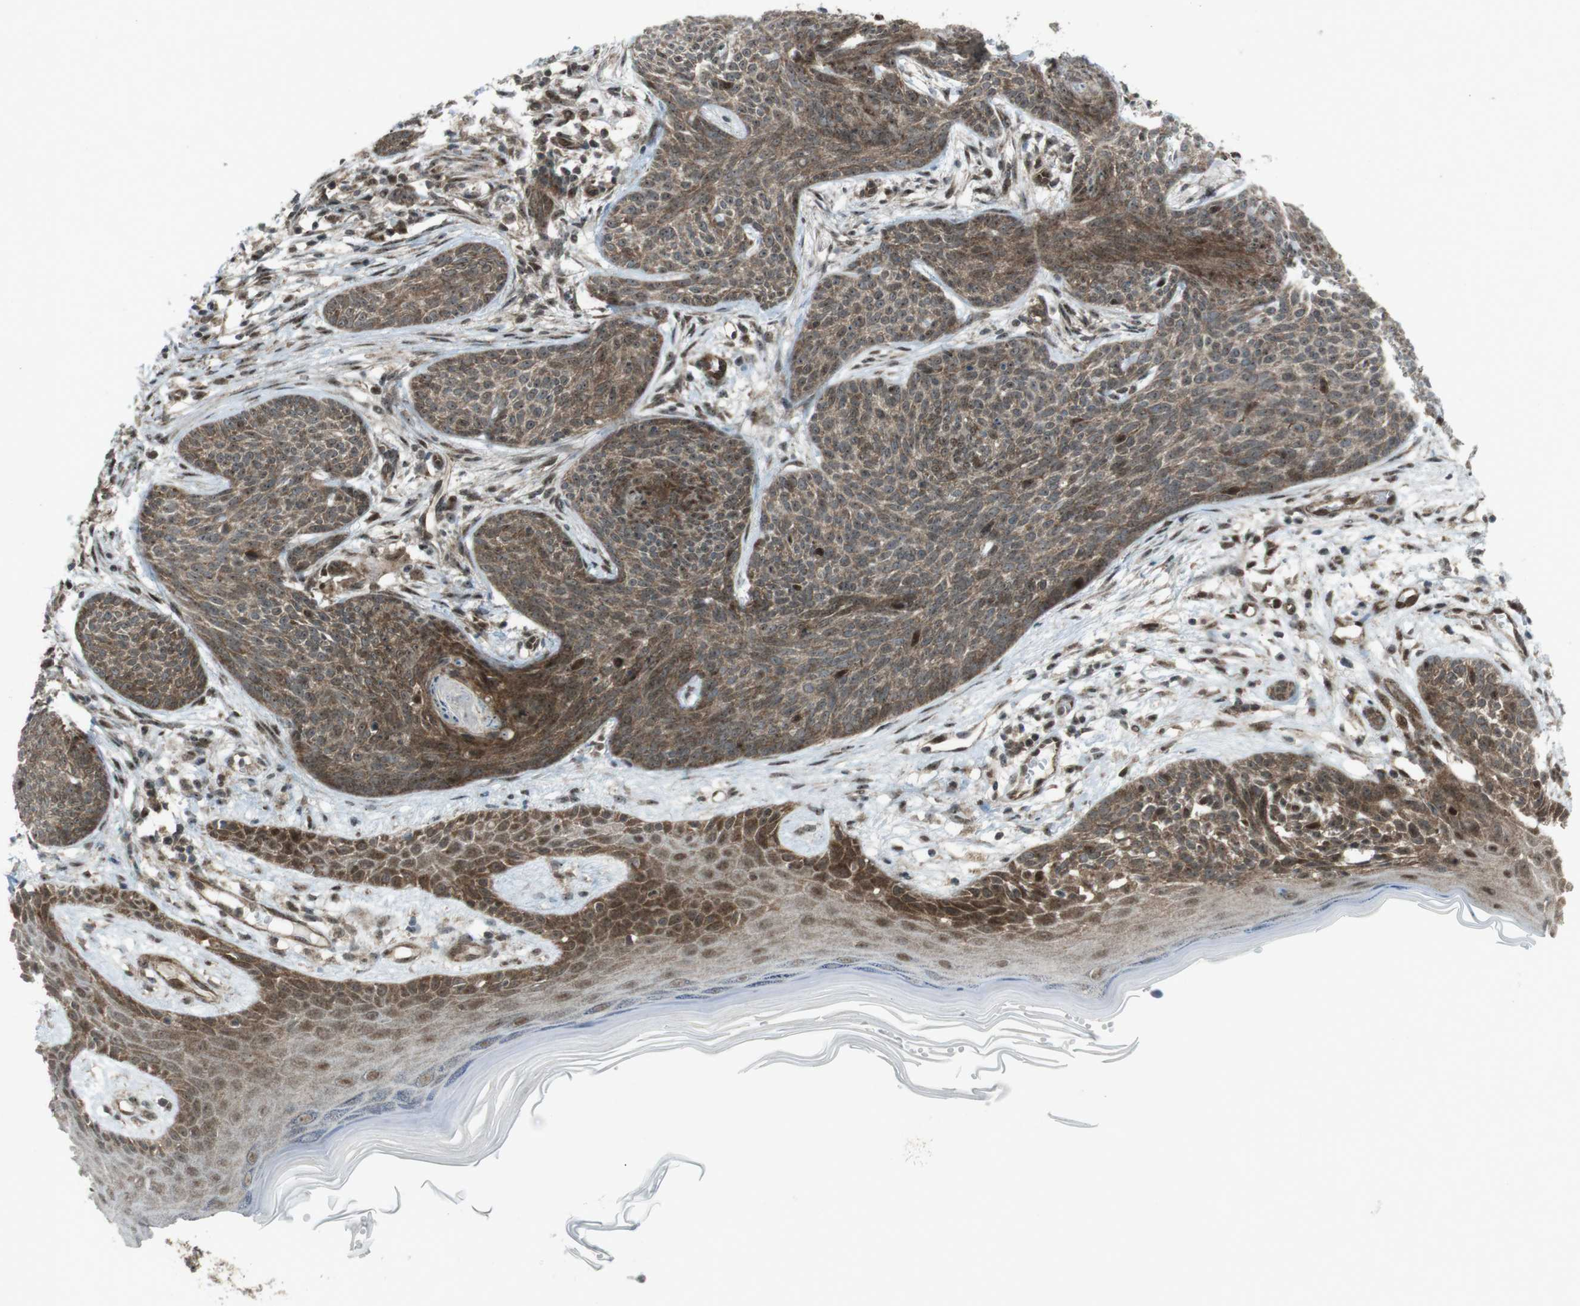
{"staining": {"intensity": "moderate", "quantity": ">75%", "location": "cytoplasmic/membranous"}, "tissue": "skin cancer", "cell_type": "Tumor cells", "image_type": "cancer", "snomed": [{"axis": "morphology", "description": "Basal cell carcinoma"}, {"axis": "topography", "description": "Skin"}], "caption": "A micrograph of skin cancer (basal cell carcinoma) stained for a protein reveals moderate cytoplasmic/membranous brown staining in tumor cells.", "gene": "CSNK1D", "patient": {"sex": "female", "age": 59}}